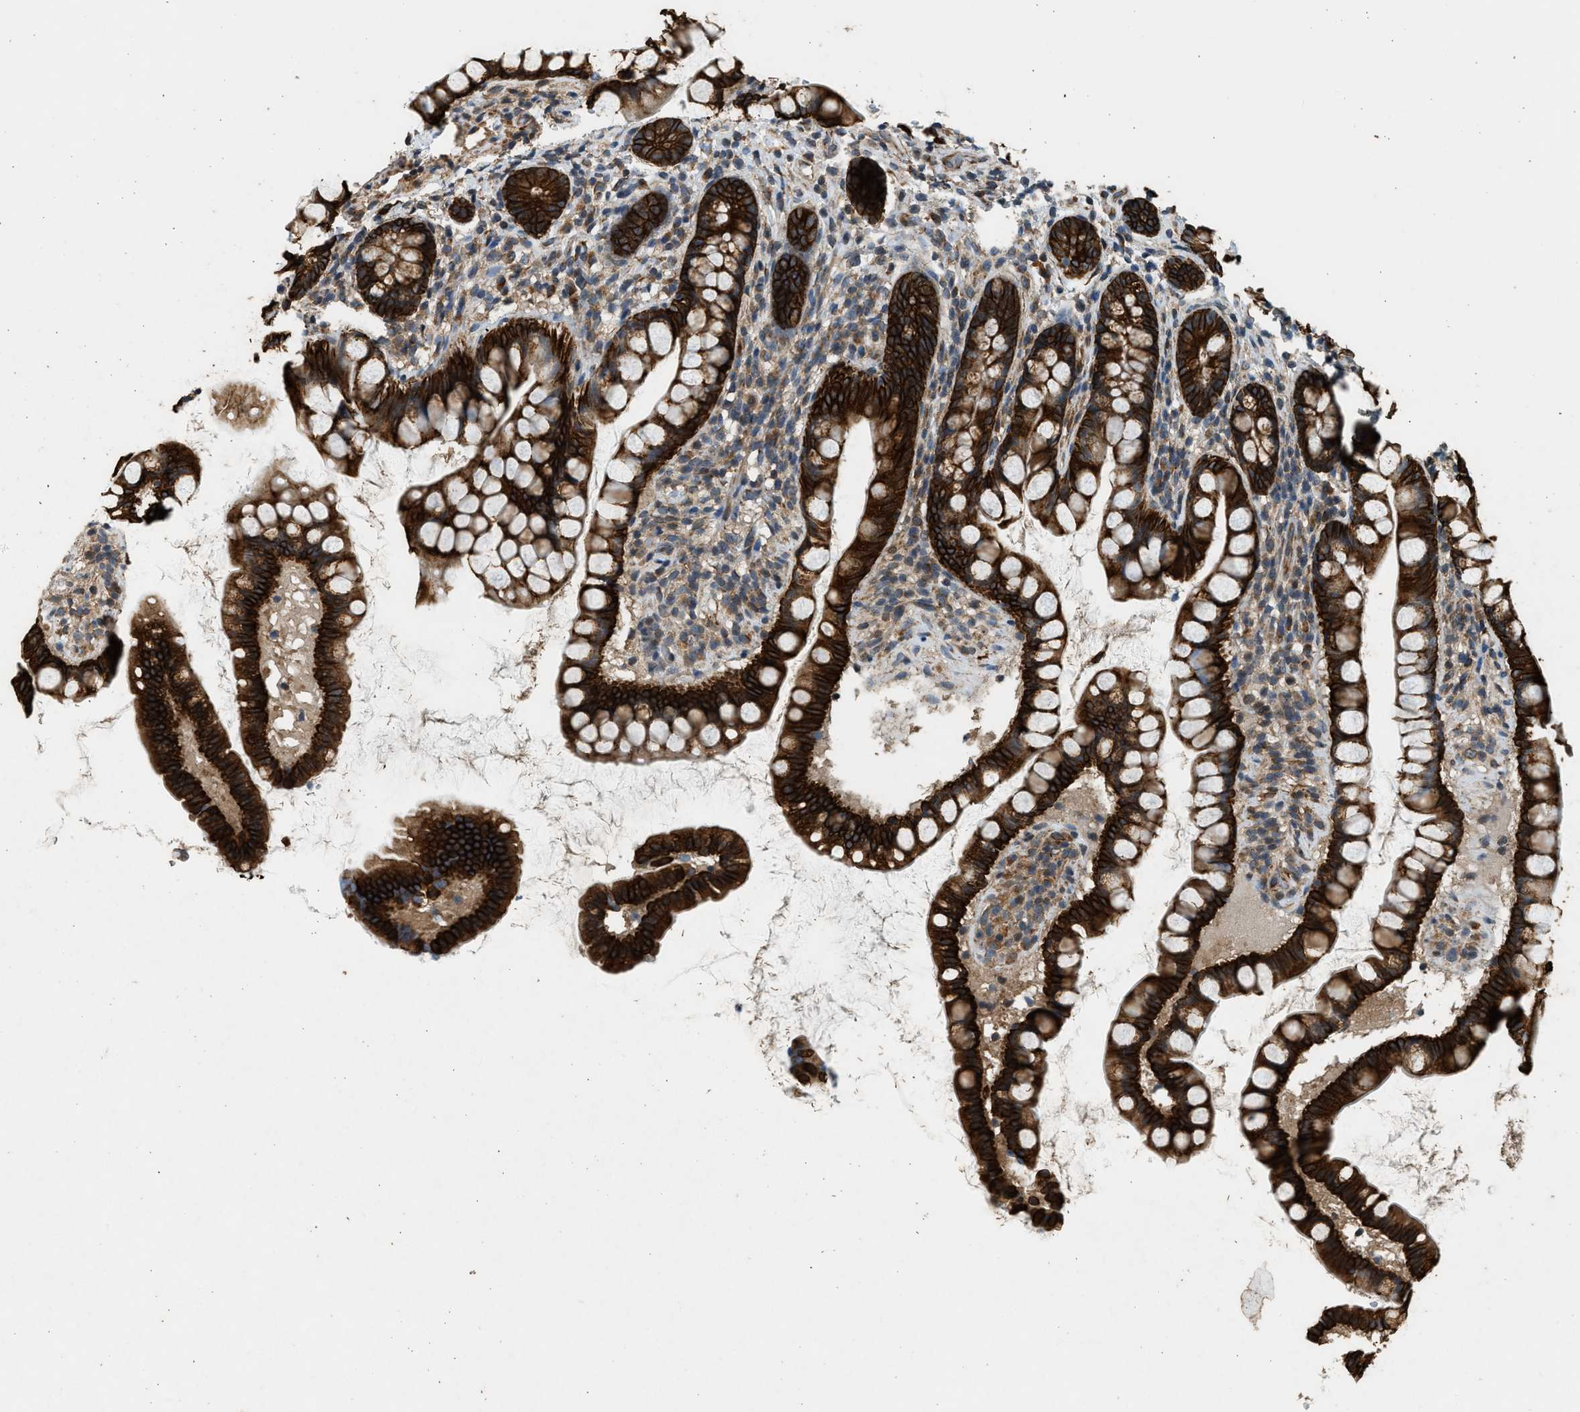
{"staining": {"intensity": "strong", "quantity": ">75%", "location": "cytoplasmic/membranous"}, "tissue": "small intestine", "cell_type": "Glandular cells", "image_type": "normal", "snomed": [{"axis": "morphology", "description": "Normal tissue, NOS"}, {"axis": "topography", "description": "Small intestine"}], "caption": "Protein positivity by immunohistochemistry (IHC) exhibits strong cytoplasmic/membranous staining in about >75% of glandular cells in normal small intestine.", "gene": "PCLO", "patient": {"sex": "female", "age": 84}}